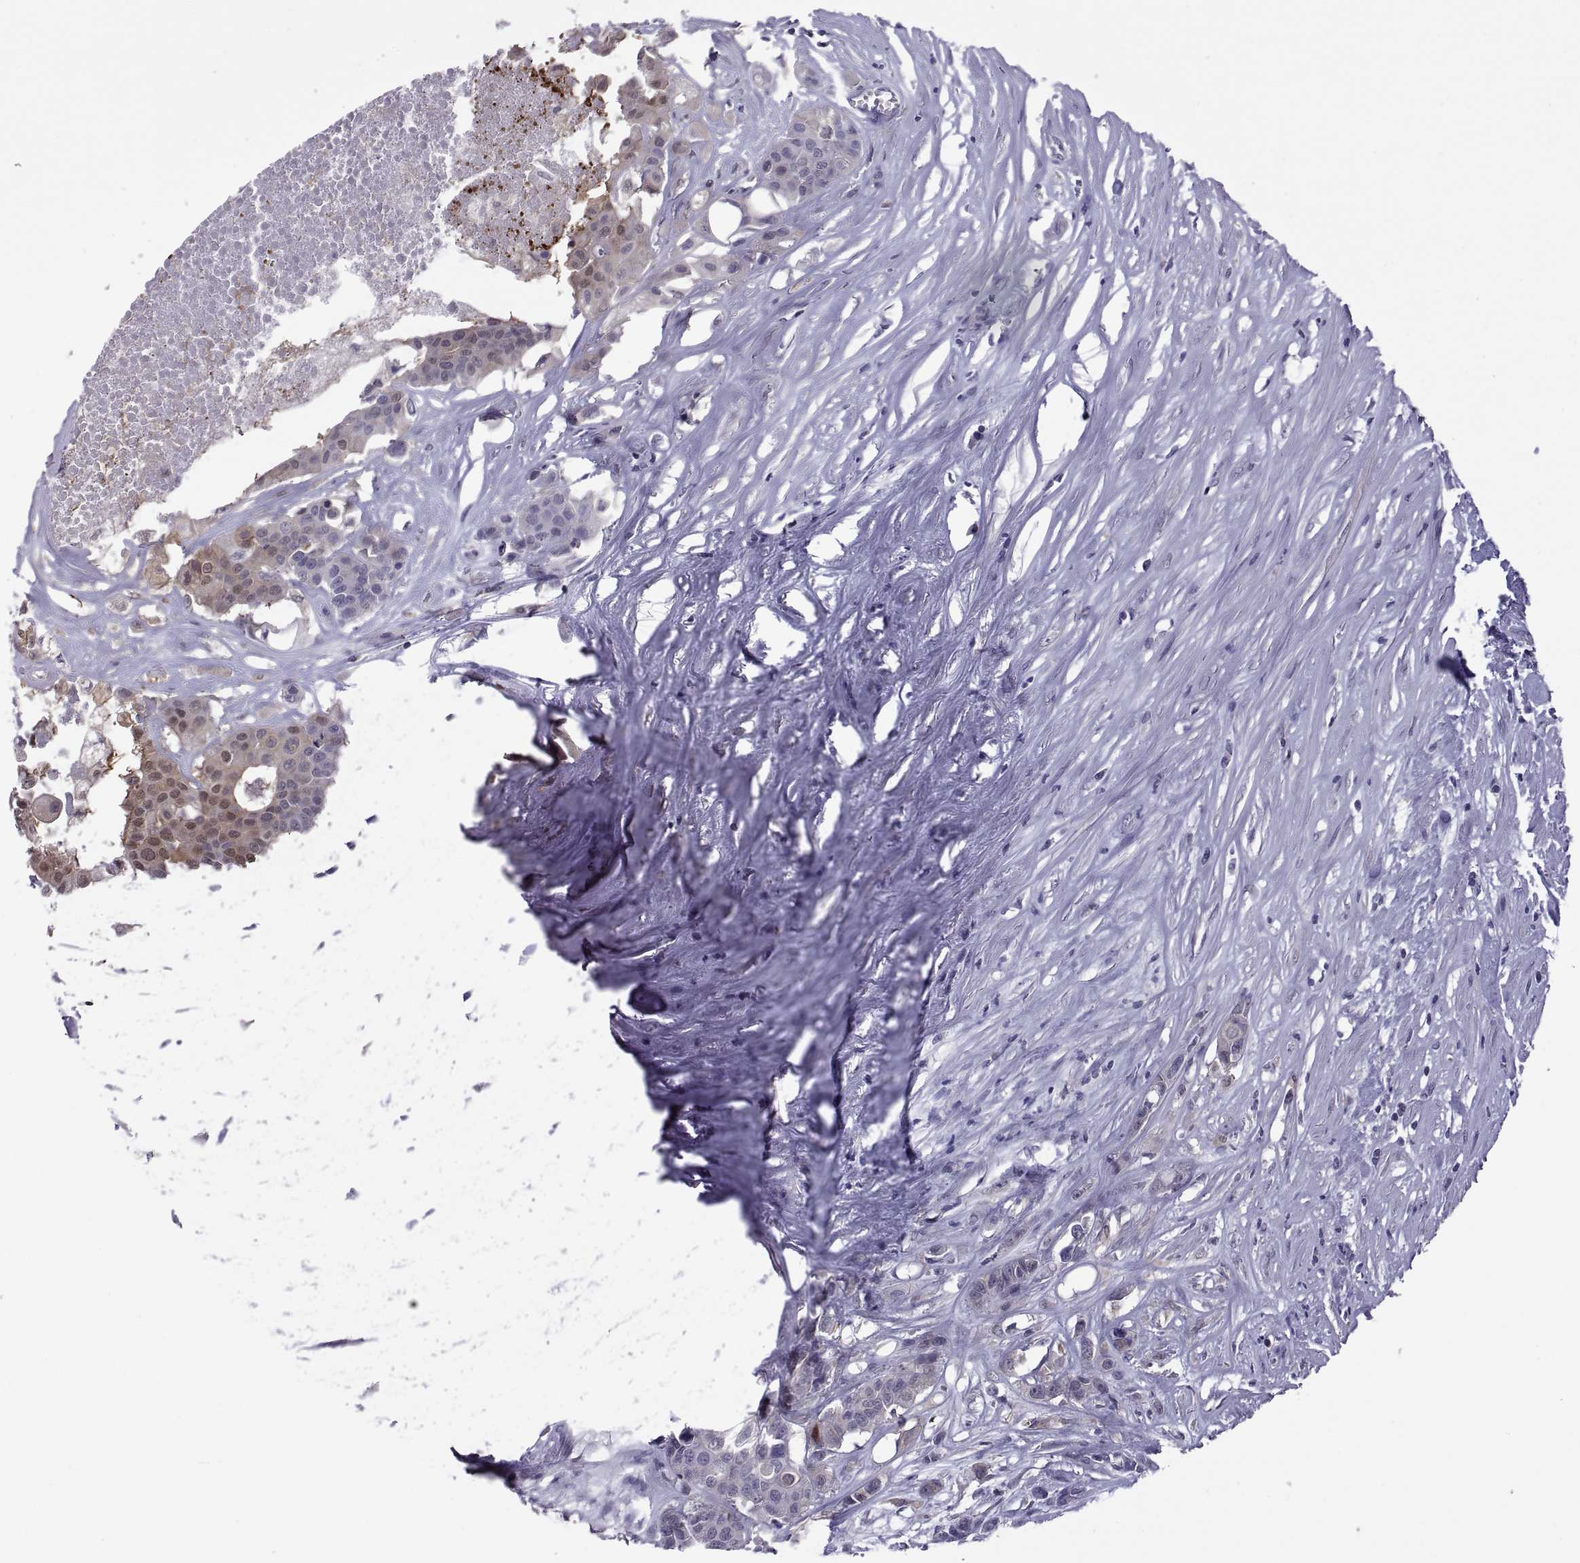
{"staining": {"intensity": "weak", "quantity": "25%-75%", "location": "cytoplasmic/membranous"}, "tissue": "carcinoid", "cell_type": "Tumor cells", "image_type": "cancer", "snomed": [{"axis": "morphology", "description": "Carcinoid, malignant, NOS"}, {"axis": "topography", "description": "Colon"}], "caption": "A high-resolution image shows IHC staining of carcinoid (malignant), which exhibits weak cytoplasmic/membranous expression in about 25%-75% of tumor cells.", "gene": "FGF9", "patient": {"sex": "male", "age": 81}}